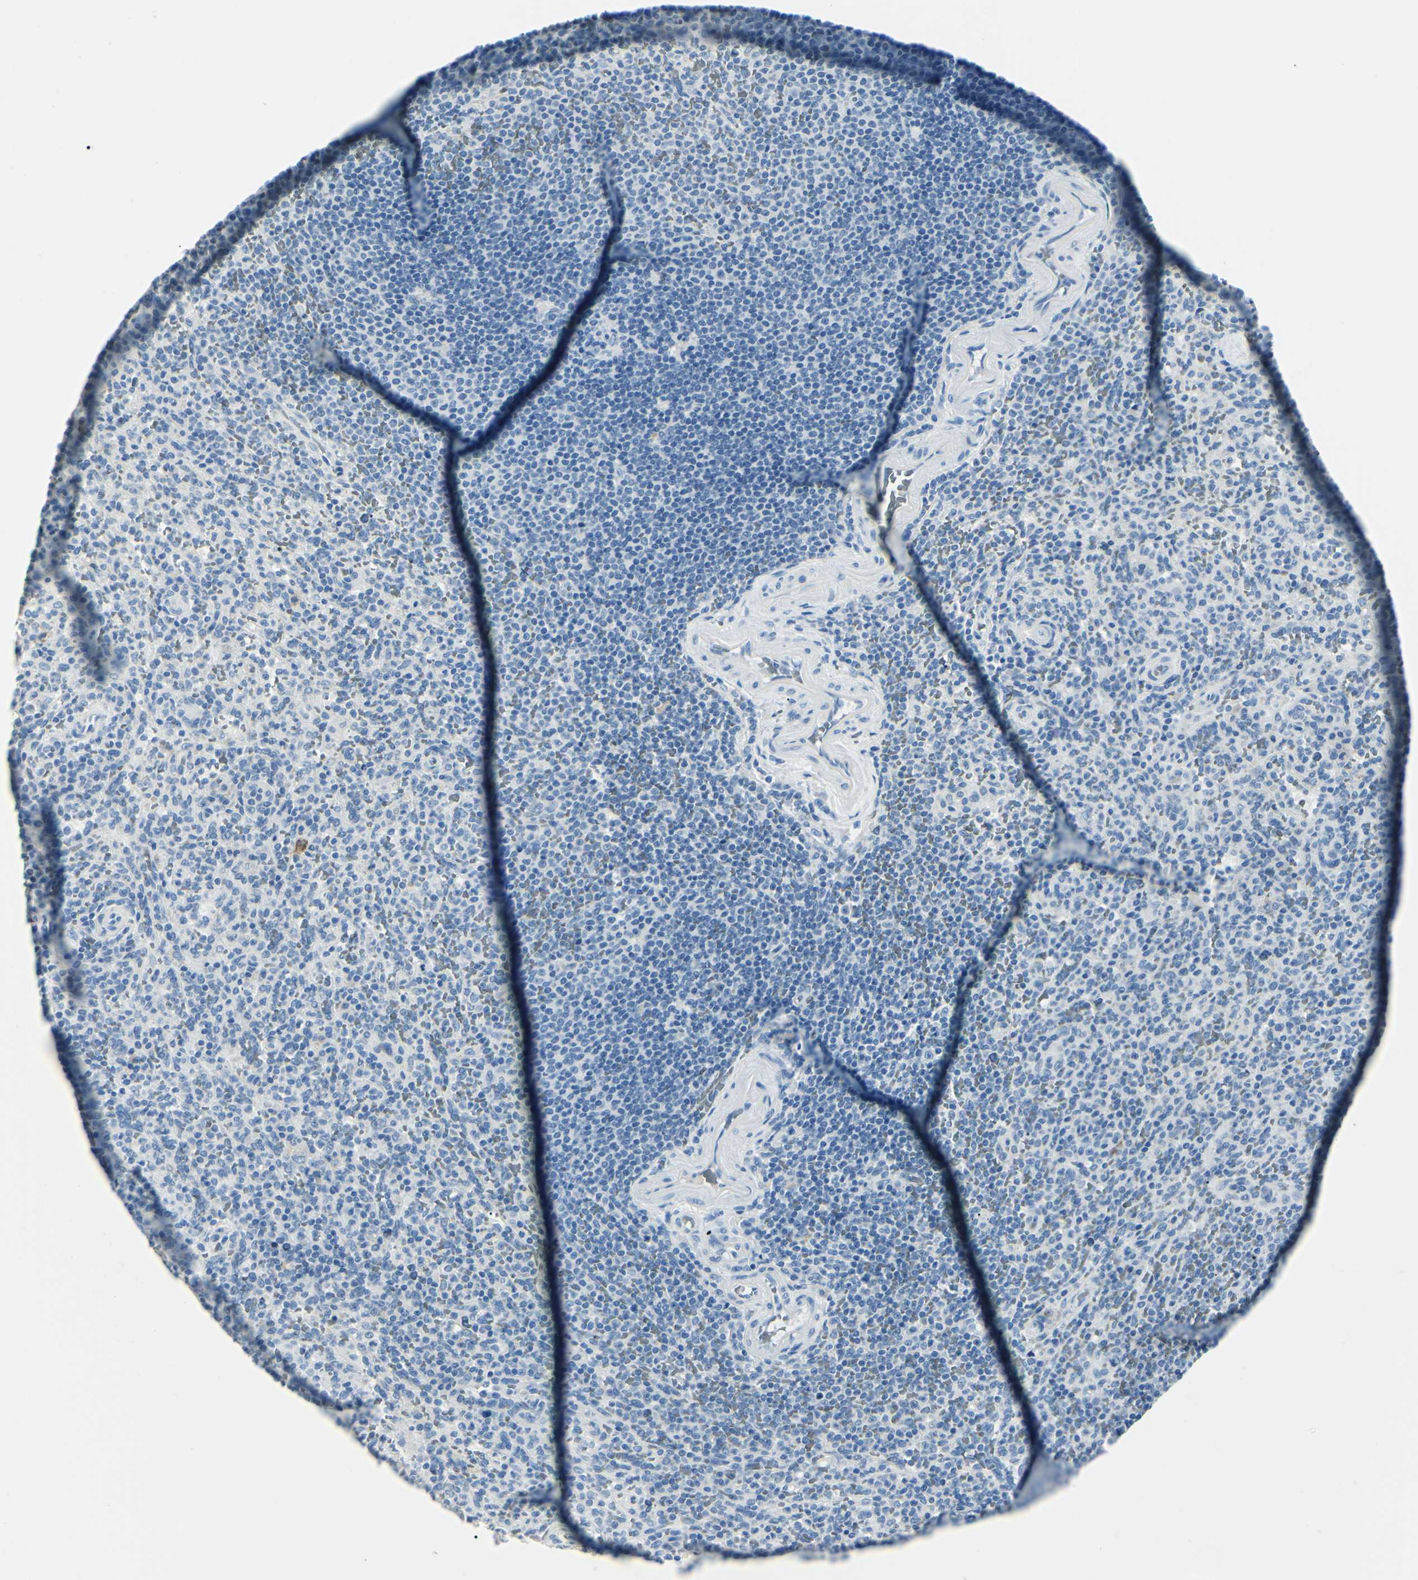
{"staining": {"intensity": "moderate", "quantity": "<25%", "location": "cytoplasmic/membranous"}, "tissue": "spleen", "cell_type": "Cells in red pulp", "image_type": "normal", "snomed": [{"axis": "morphology", "description": "Normal tissue, NOS"}, {"axis": "topography", "description": "Spleen"}], "caption": "Human spleen stained for a protein (brown) reveals moderate cytoplasmic/membranous positive expression in approximately <25% of cells in red pulp.", "gene": "CA2", "patient": {"sex": "male", "age": 36}}